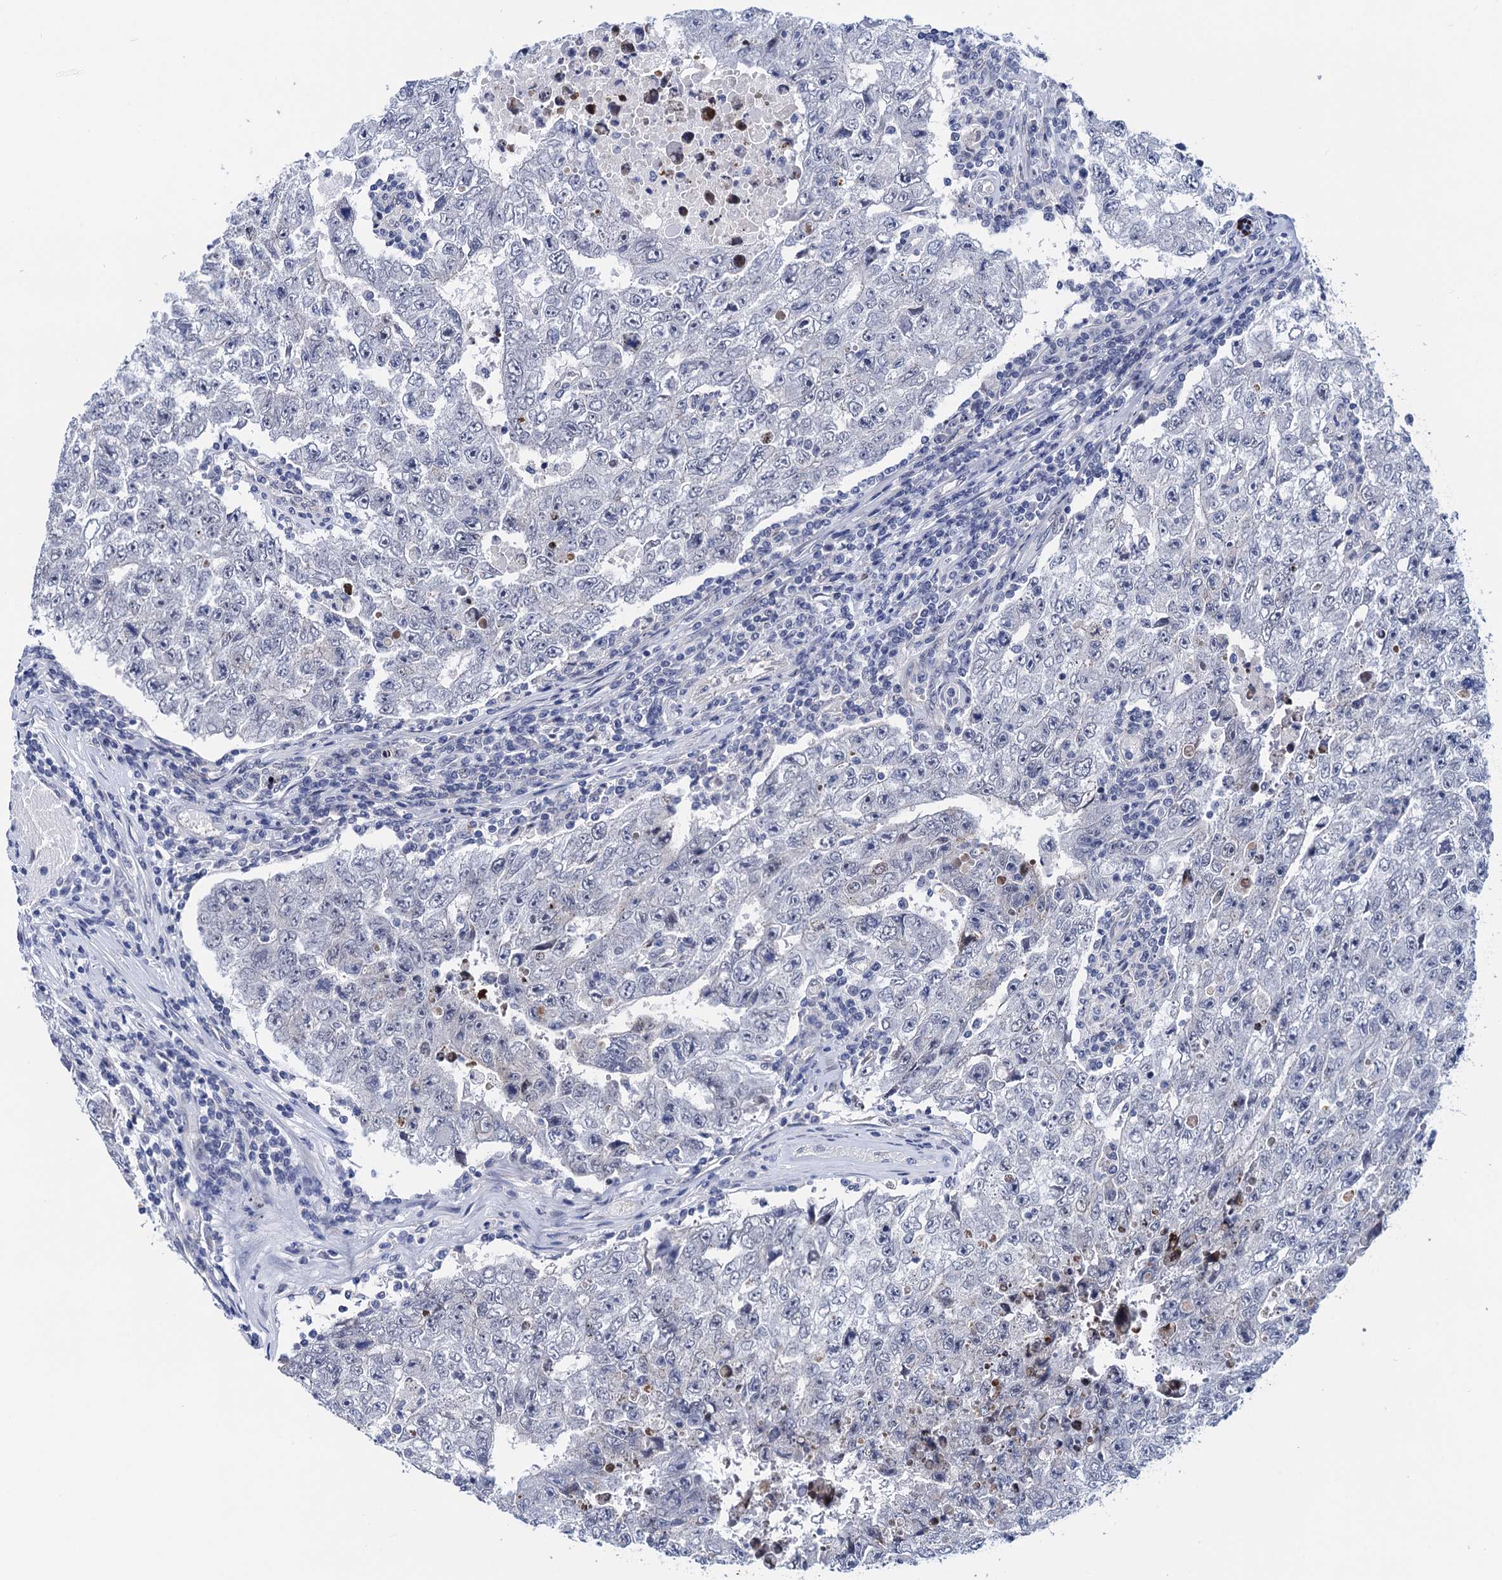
{"staining": {"intensity": "negative", "quantity": "none", "location": "none"}, "tissue": "testis cancer", "cell_type": "Tumor cells", "image_type": "cancer", "snomed": [{"axis": "morphology", "description": "Carcinoma, Embryonal, NOS"}, {"axis": "topography", "description": "Testis"}], "caption": "Tumor cells show no significant staining in testis embryonal carcinoma.", "gene": "C16orf87", "patient": {"sex": "male", "age": 17}}